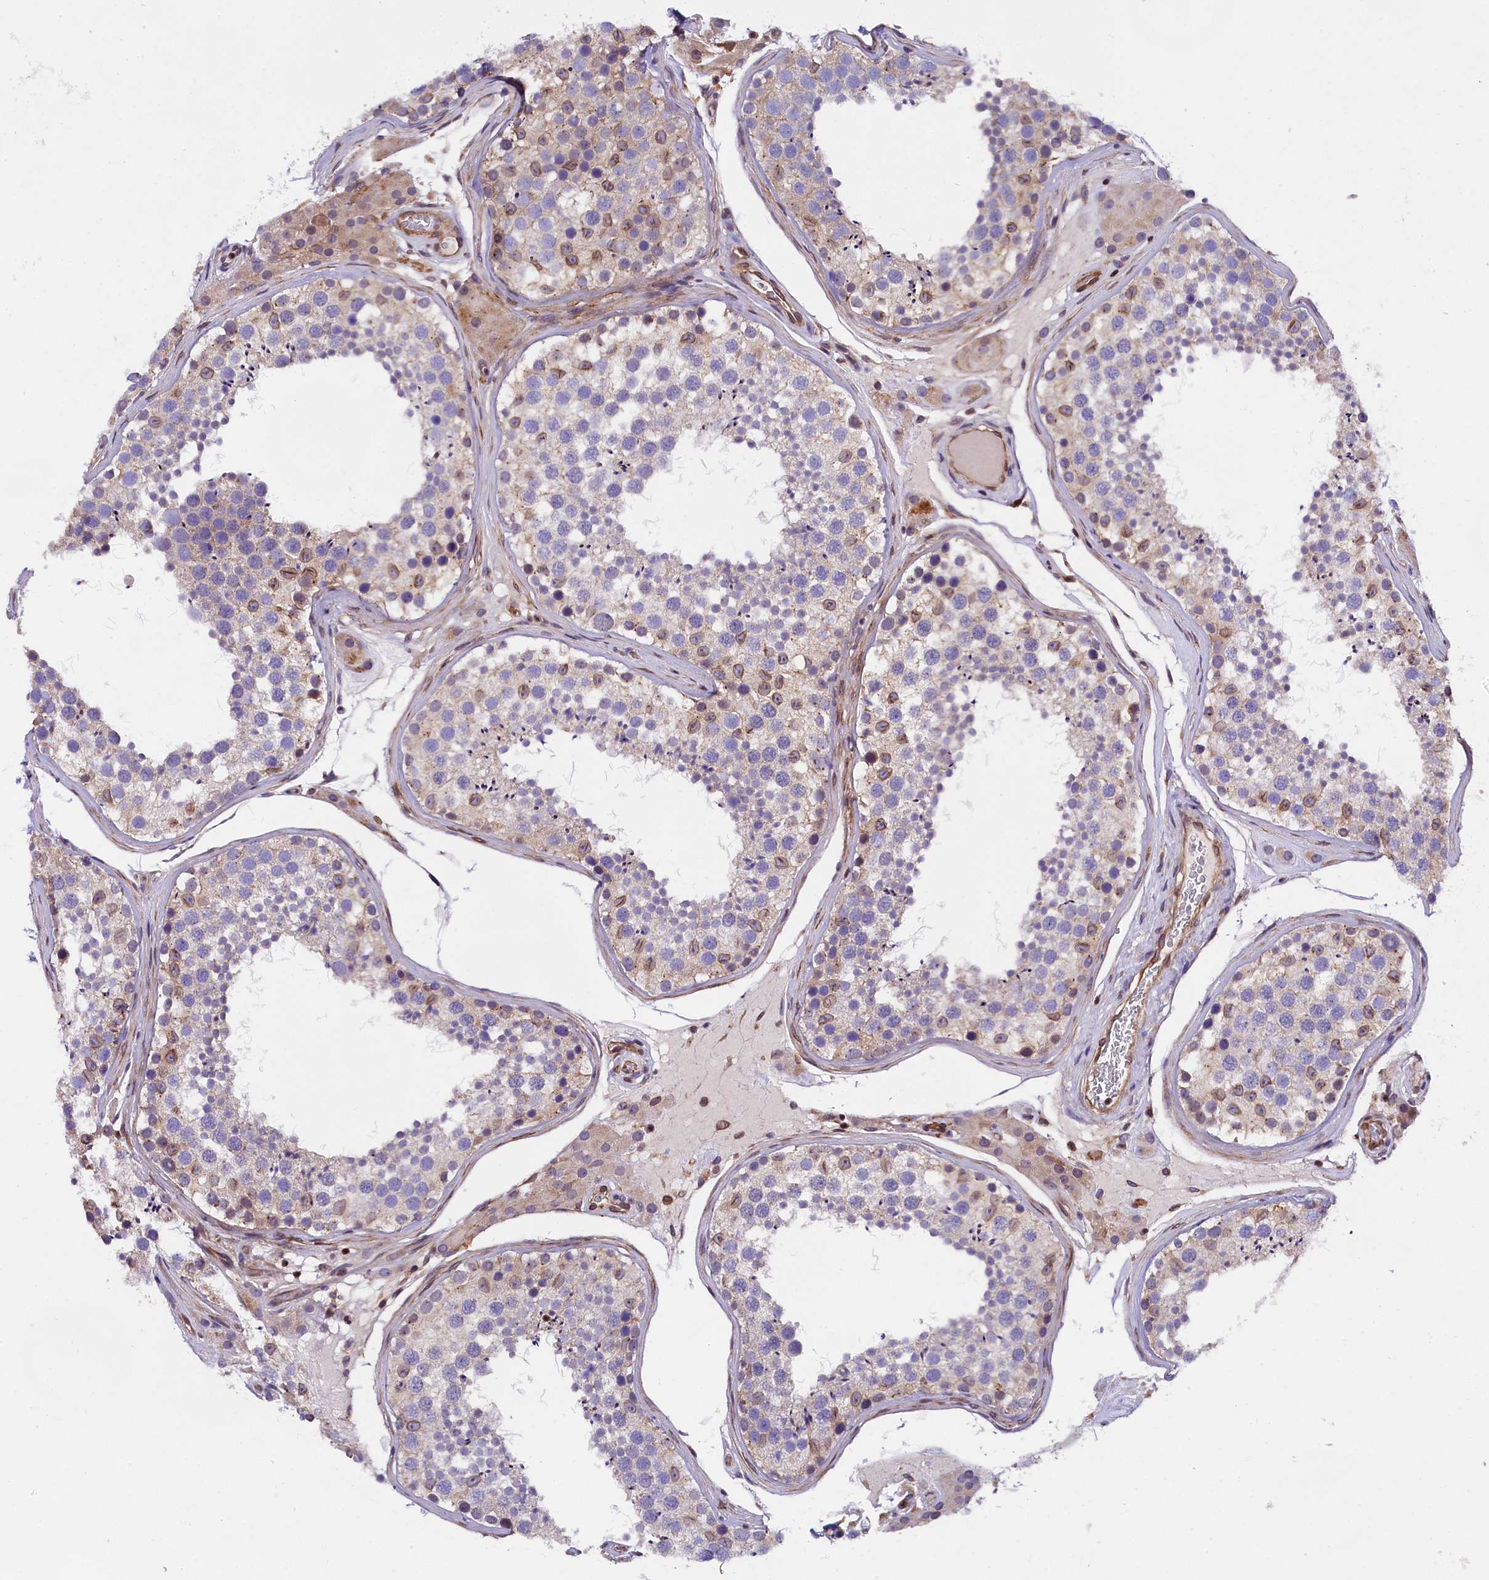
{"staining": {"intensity": "moderate", "quantity": "<25%", "location": "cytoplasmic/membranous"}, "tissue": "testis", "cell_type": "Cells in seminiferous ducts", "image_type": "normal", "snomed": [{"axis": "morphology", "description": "Normal tissue, NOS"}, {"axis": "topography", "description": "Testis"}], "caption": "Immunohistochemical staining of unremarkable human testis reveals low levels of moderate cytoplasmic/membranous staining in approximately <25% of cells in seminiferous ducts.", "gene": "SP4", "patient": {"sex": "male", "age": 46}}